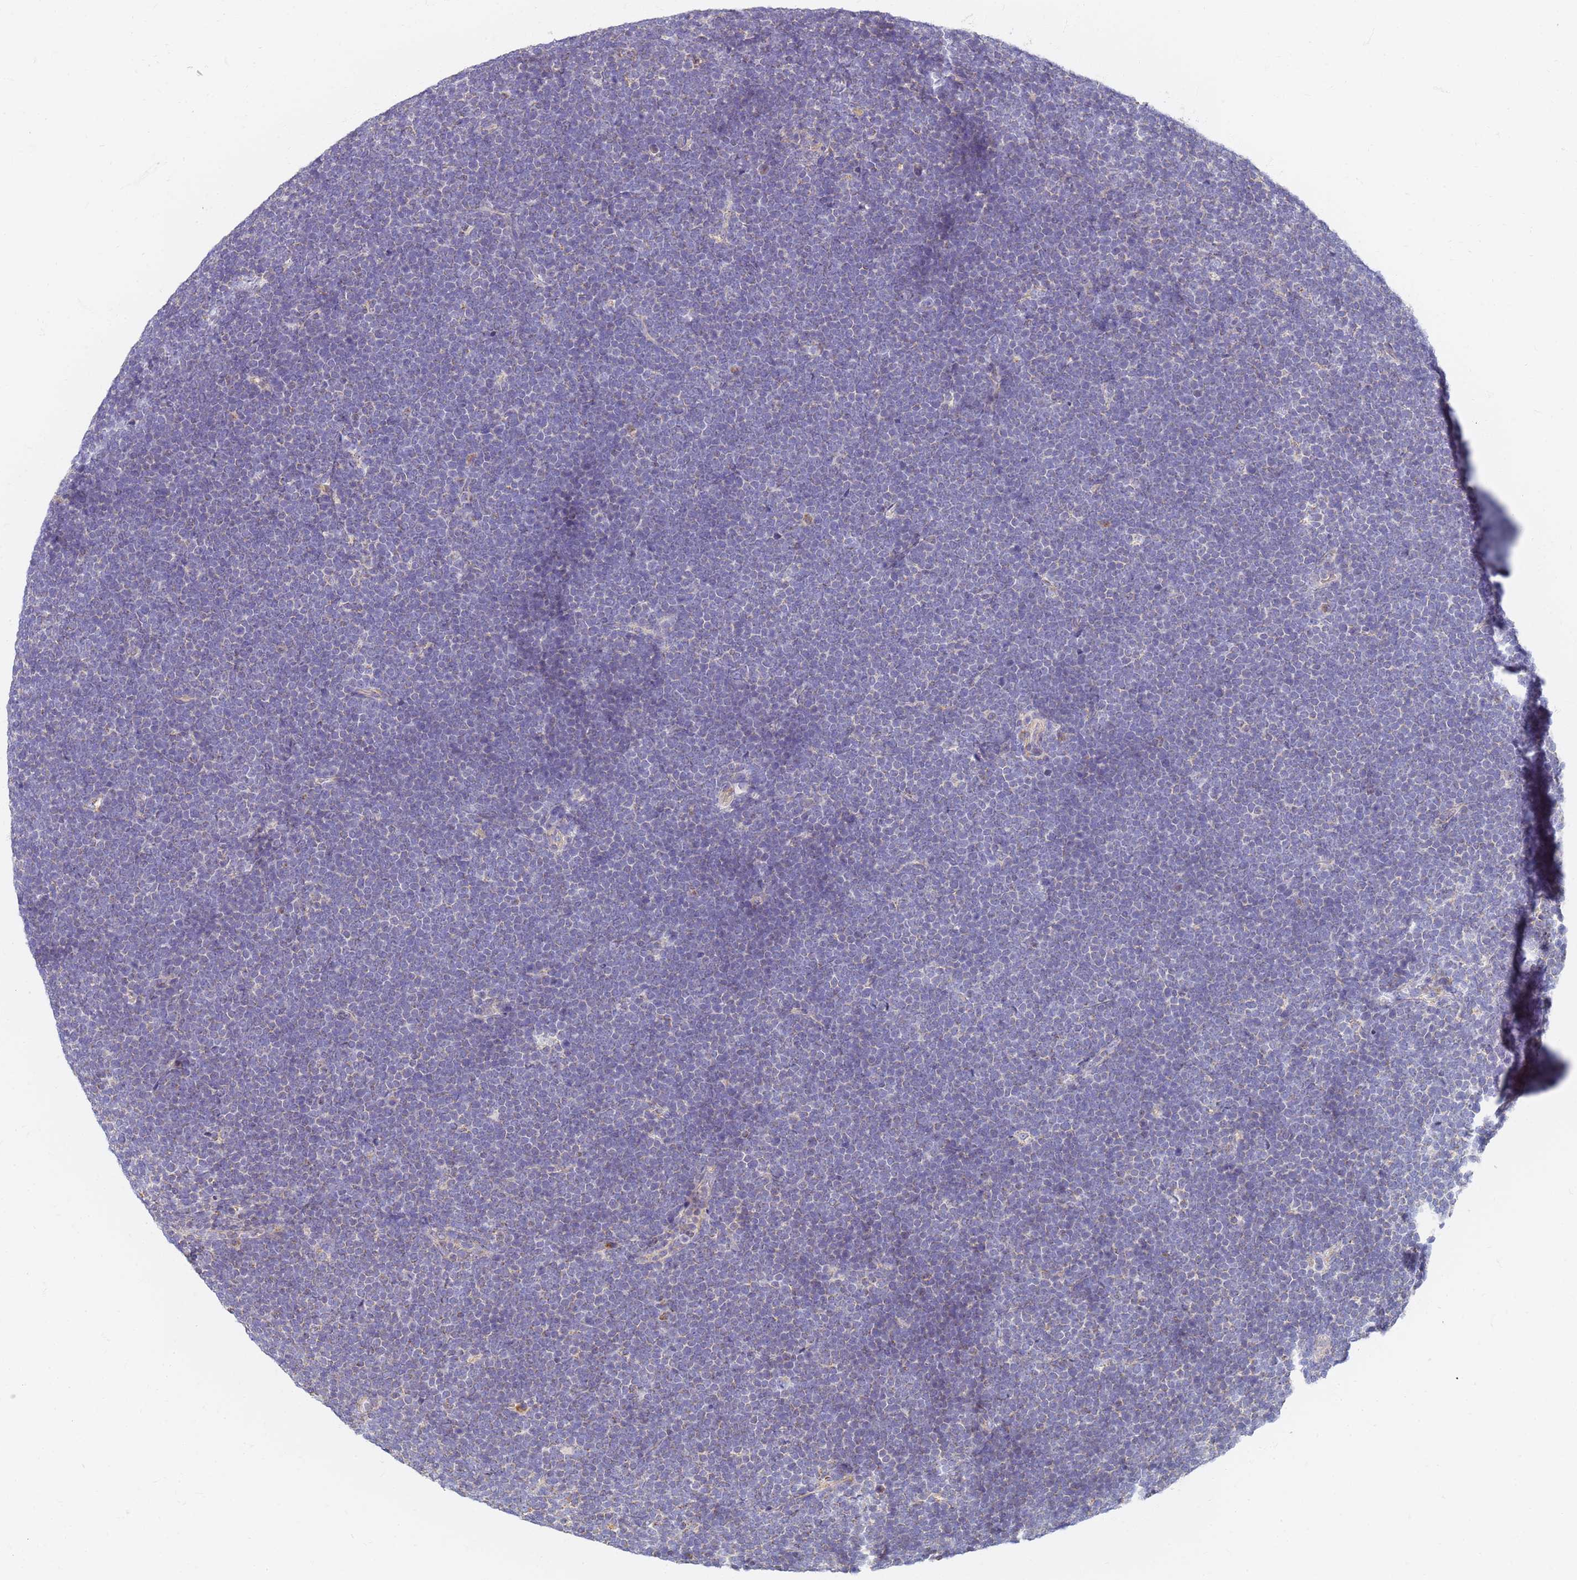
{"staining": {"intensity": "negative", "quantity": "none", "location": "none"}, "tissue": "lymphoma", "cell_type": "Tumor cells", "image_type": "cancer", "snomed": [{"axis": "morphology", "description": "Malignant lymphoma, non-Hodgkin's type, High grade"}, {"axis": "topography", "description": "Lymph node"}], "caption": "There is no significant positivity in tumor cells of high-grade malignant lymphoma, non-Hodgkin's type.", "gene": "UTP23", "patient": {"sex": "male", "age": 13}}